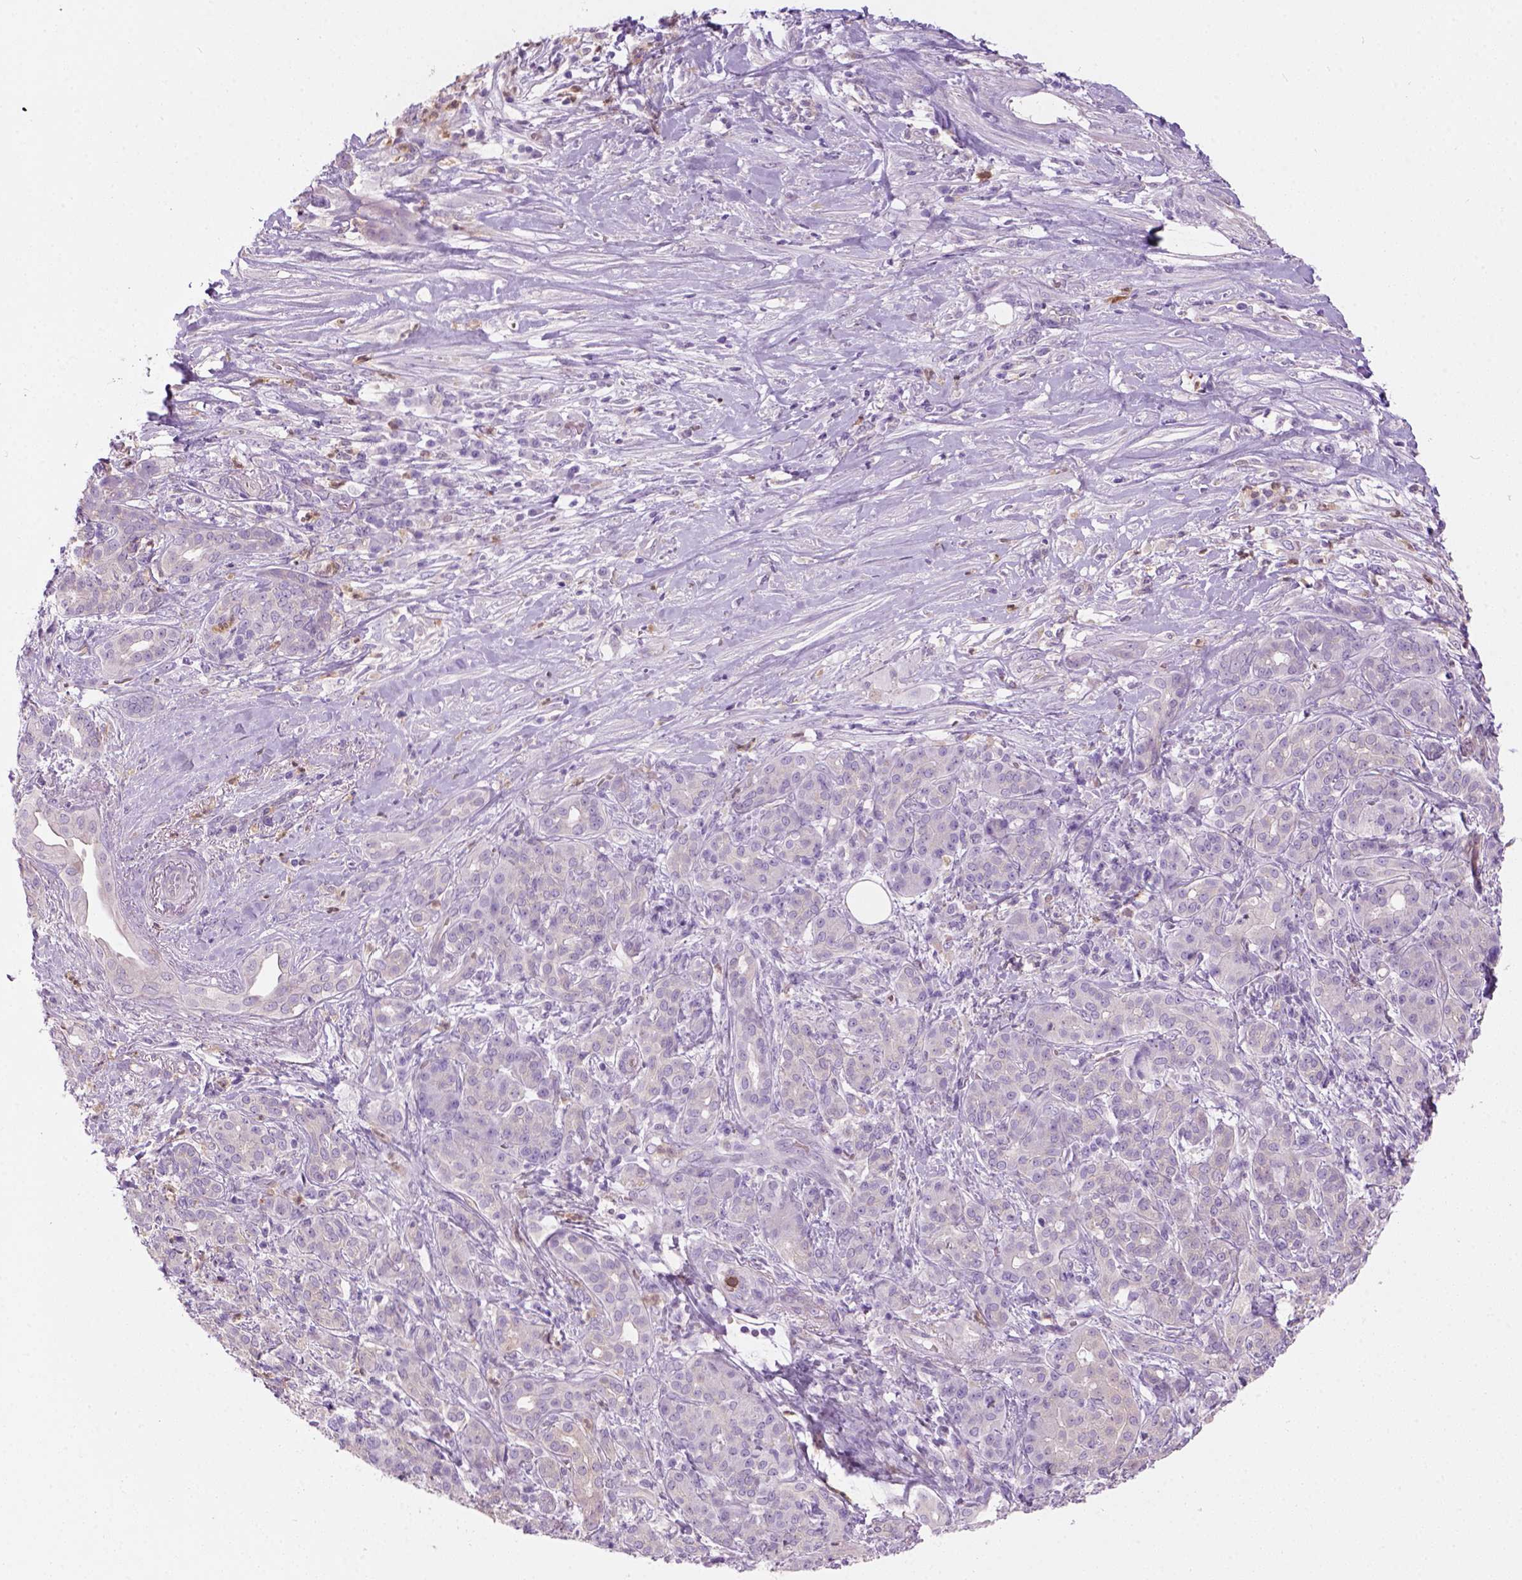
{"staining": {"intensity": "negative", "quantity": "none", "location": "none"}, "tissue": "pancreatic cancer", "cell_type": "Tumor cells", "image_type": "cancer", "snomed": [{"axis": "morphology", "description": "Normal tissue, NOS"}, {"axis": "morphology", "description": "Inflammation, NOS"}, {"axis": "morphology", "description": "Adenocarcinoma, NOS"}, {"axis": "topography", "description": "Pancreas"}], "caption": "Tumor cells show no significant protein positivity in pancreatic cancer.", "gene": "CD84", "patient": {"sex": "male", "age": 57}}